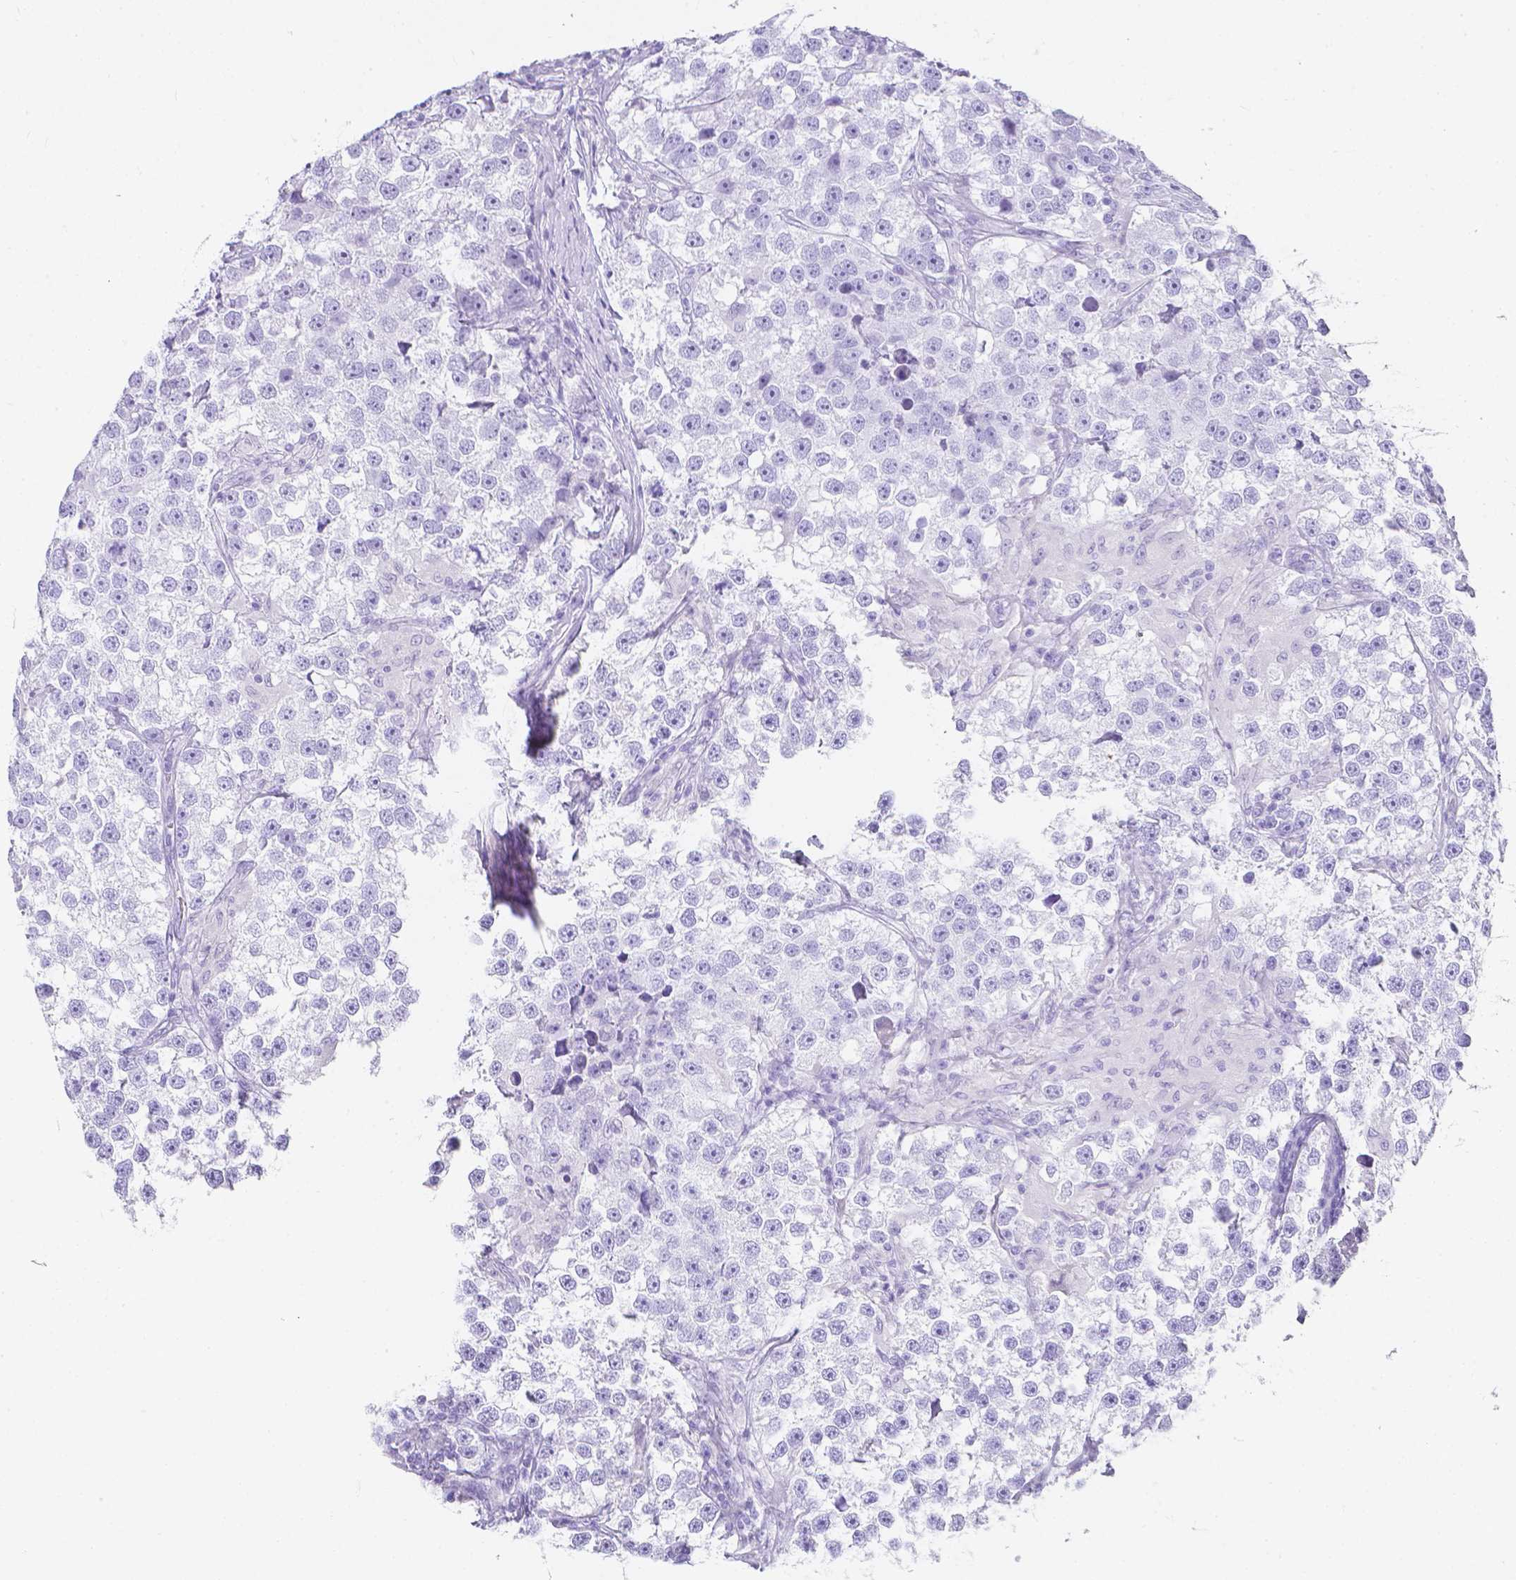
{"staining": {"intensity": "negative", "quantity": "none", "location": "none"}, "tissue": "testis cancer", "cell_type": "Tumor cells", "image_type": "cancer", "snomed": [{"axis": "morphology", "description": "Seminoma, NOS"}, {"axis": "topography", "description": "Testis"}], "caption": "Tumor cells show no significant protein expression in testis seminoma.", "gene": "LGALS4", "patient": {"sex": "male", "age": 46}}